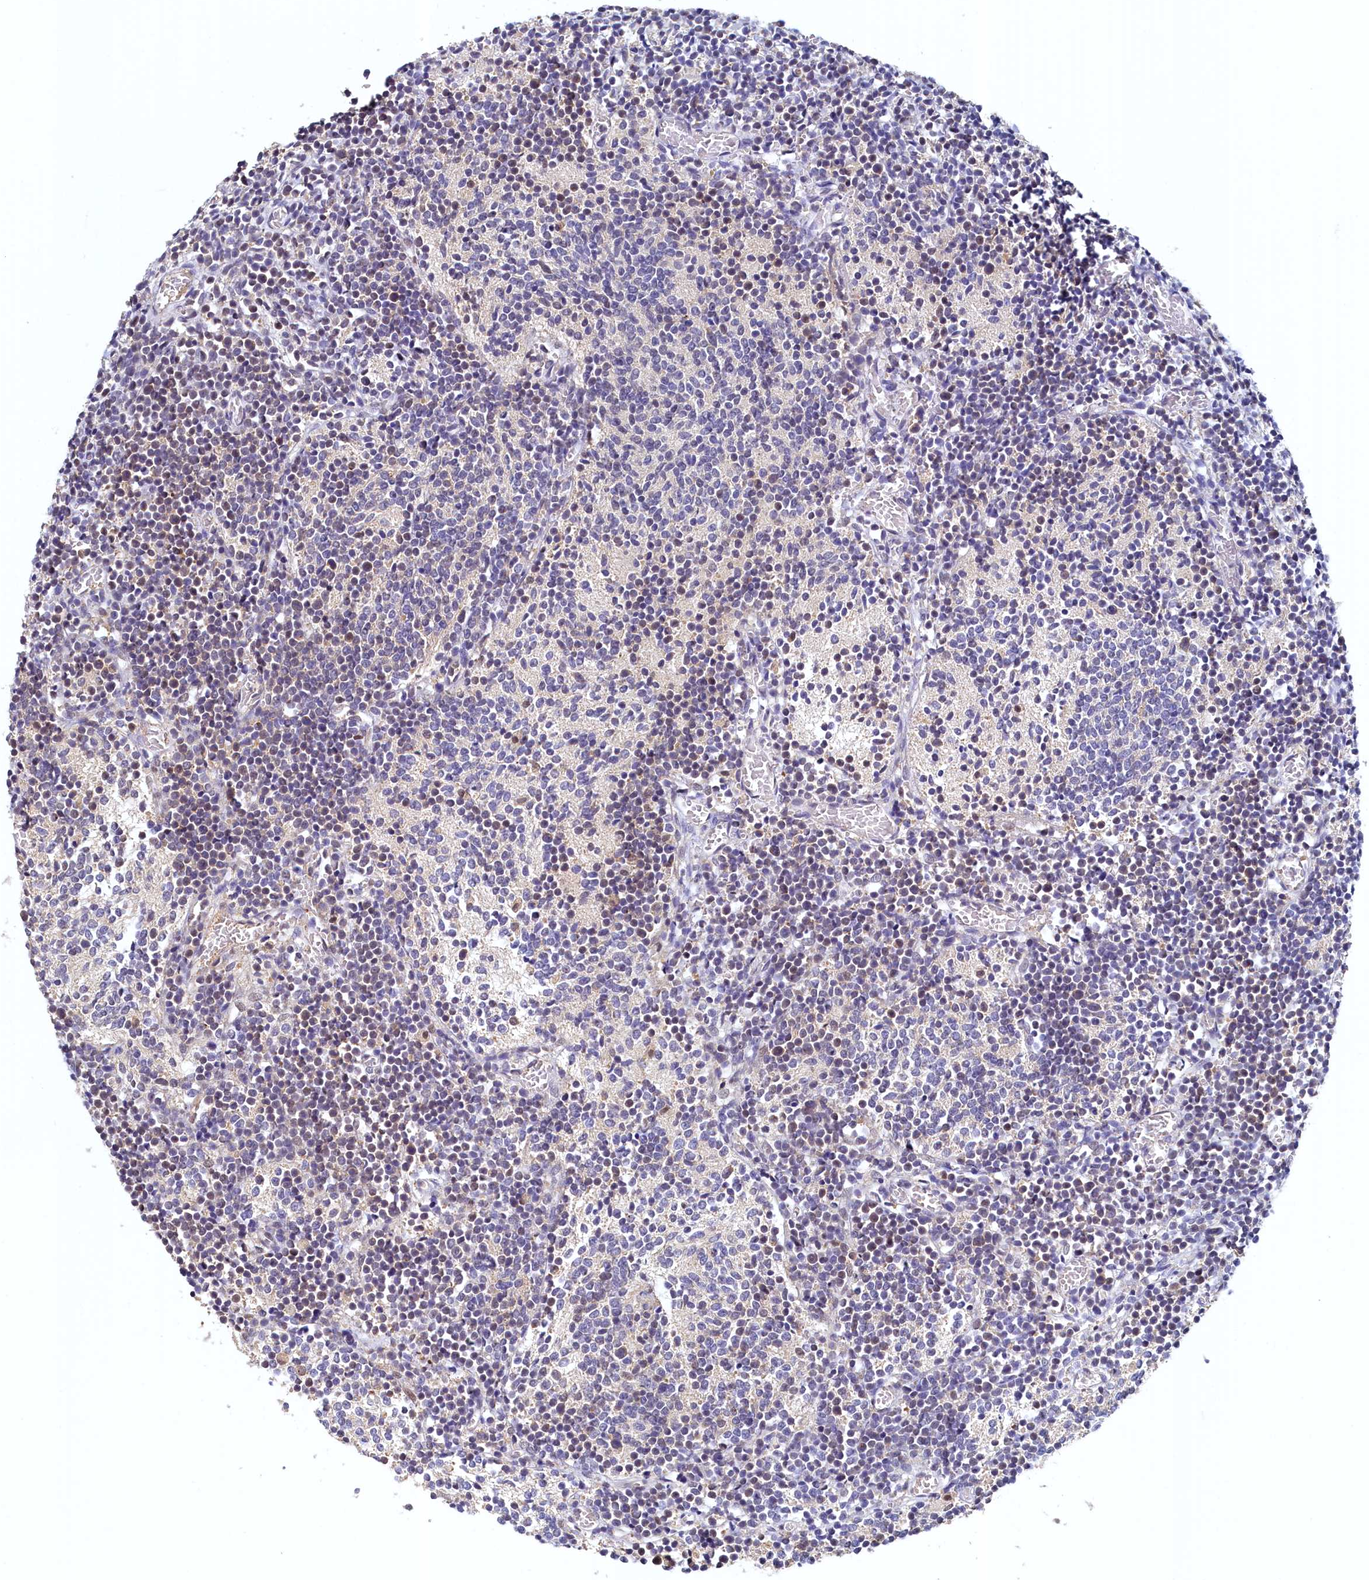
{"staining": {"intensity": "negative", "quantity": "none", "location": "none"}, "tissue": "glioma", "cell_type": "Tumor cells", "image_type": "cancer", "snomed": [{"axis": "morphology", "description": "Glioma, malignant, Low grade"}, {"axis": "topography", "description": "Brain"}], "caption": "This image is of glioma stained with immunohistochemistry to label a protein in brown with the nuclei are counter-stained blue. There is no expression in tumor cells.", "gene": "PAAF1", "patient": {"sex": "female", "age": 1}}